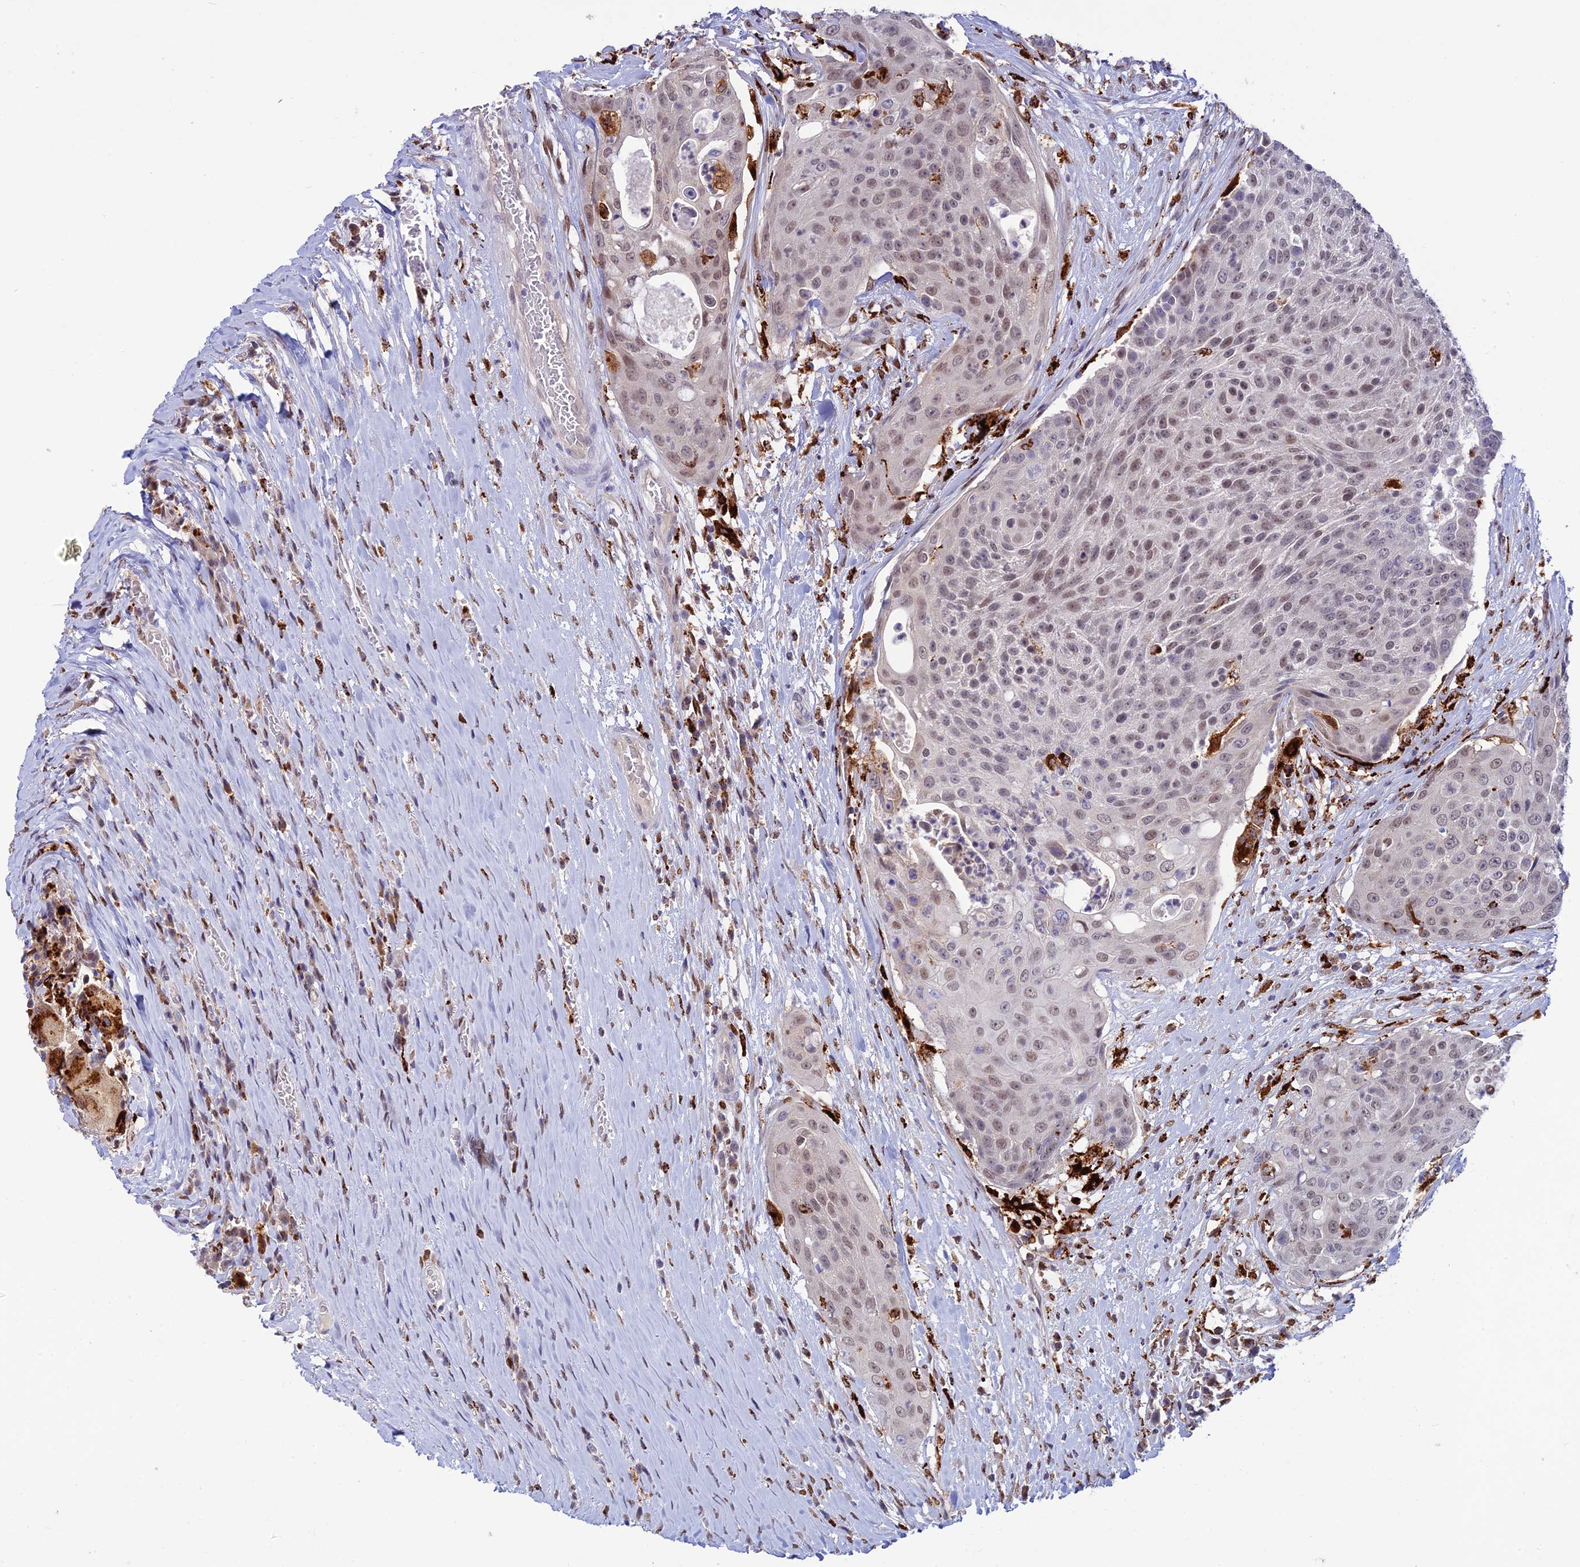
{"staining": {"intensity": "weak", "quantity": ">75%", "location": "nuclear"}, "tissue": "urothelial cancer", "cell_type": "Tumor cells", "image_type": "cancer", "snomed": [{"axis": "morphology", "description": "Urothelial carcinoma, High grade"}, {"axis": "topography", "description": "Urinary bladder"}], "caption": "Weak nuclear positivity for a protein is appreciated in approximately >75% of tumor cells of urothelial carcinoma (high-grade) using immunohistochemistry (IHC).", "gene": "HIC1", "patient": {"sex": "female", "age": 63}}